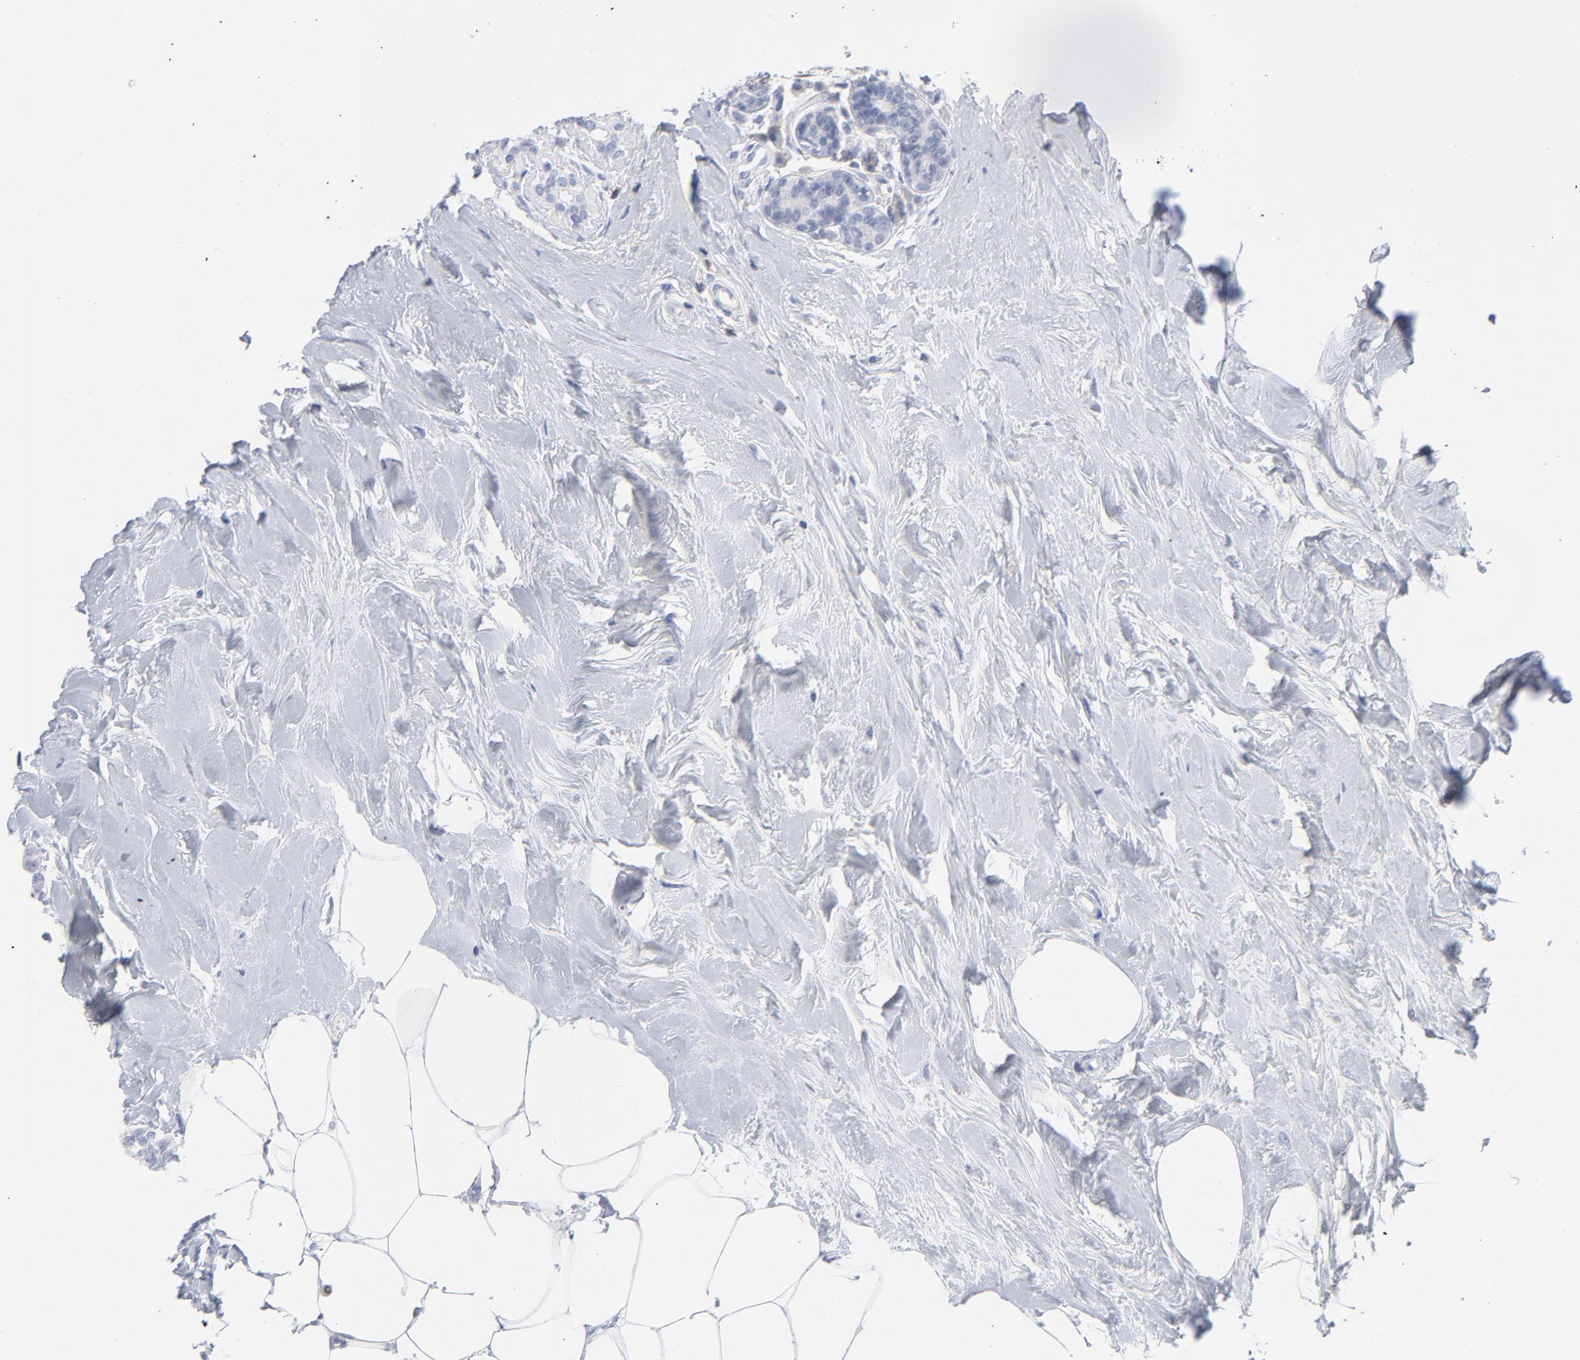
{"staining": {"intensity": "negative", "quantity": "none", "location": "none"}, "tissue": "breast cancer", "cell_type": "Tumor cells", "image_type": "cancer", "snomed": [{"axis": "morphology", "description": "Duct carcinoma"}, {"axis": "topography", "description": "Breast"}], "caption": "Immunohistochemical staining of human intraductal carcinoma (breast) reveals no significant positivity in tumor cells.", "gene": "P2RY8", "patient": {"sex": "female", "age": 51}}